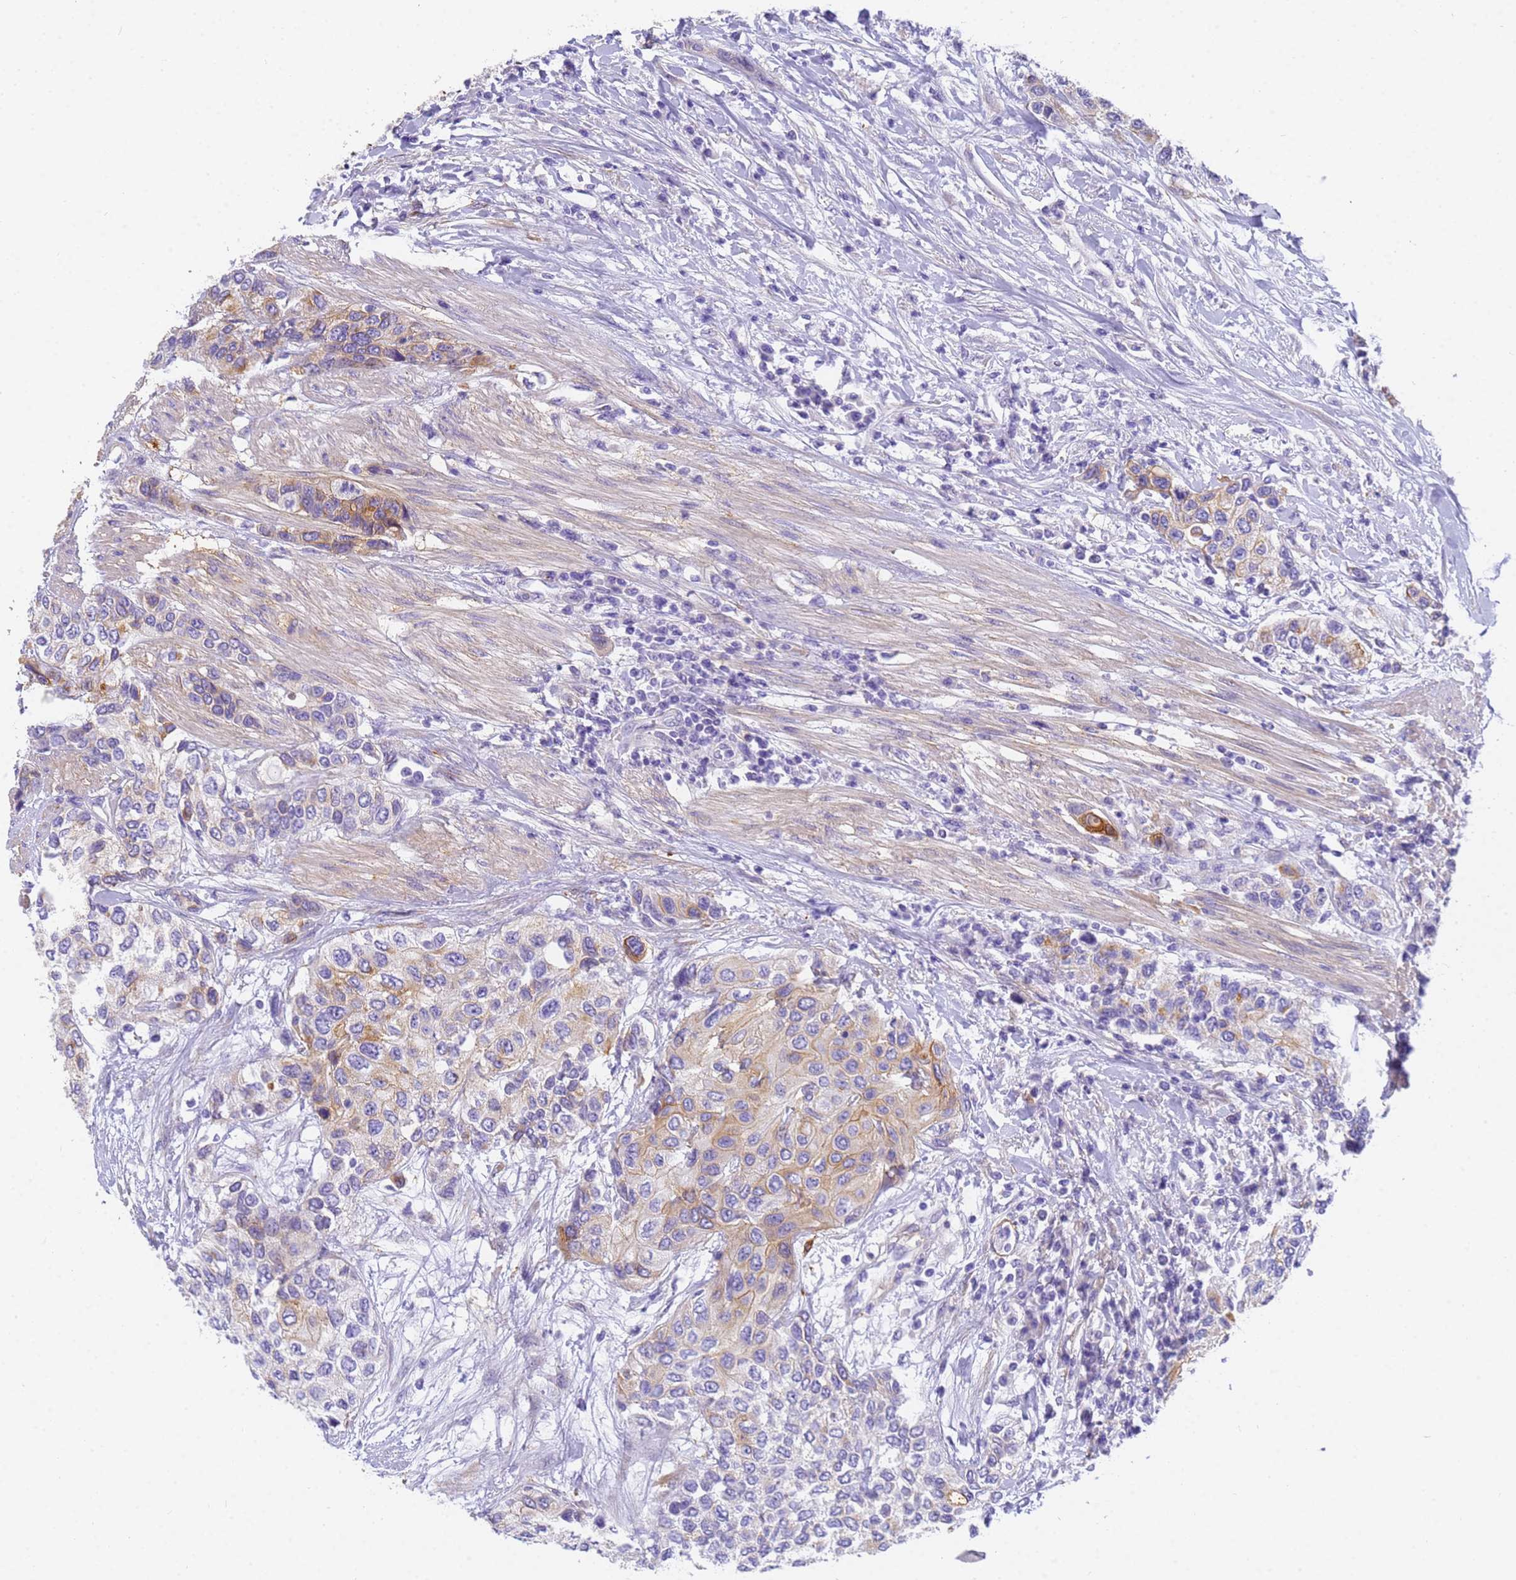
{"staining": {"intensity": "moderate", "quantity": "<25%", "location": "cytoplasmic/membranous"}, "tissue": "urothelial cancer", "cell_type": "Tumor cells", "image_type": "cancer", "snomed": [{"axis": "morphology", "description": "Urothelial carcinoma, High grade"}, {"axis": "topography", "description": "Urinary bladder"}], "caption": "IHC staining of urothelial cancer, which demonstrates low levels of moderate cytoplasmic/membranous expression in about <25% of tumor cells indicating moderate cytoplasmic/membranous protein positivity. The staining was performed using DAB (3,3'-diaminobenzidine) (brown) for protein detection and nuclei were counterstained in hematoxylin (blue).", "gene": "MVB12A", "patient": {"sex": "female", "age": 56}}